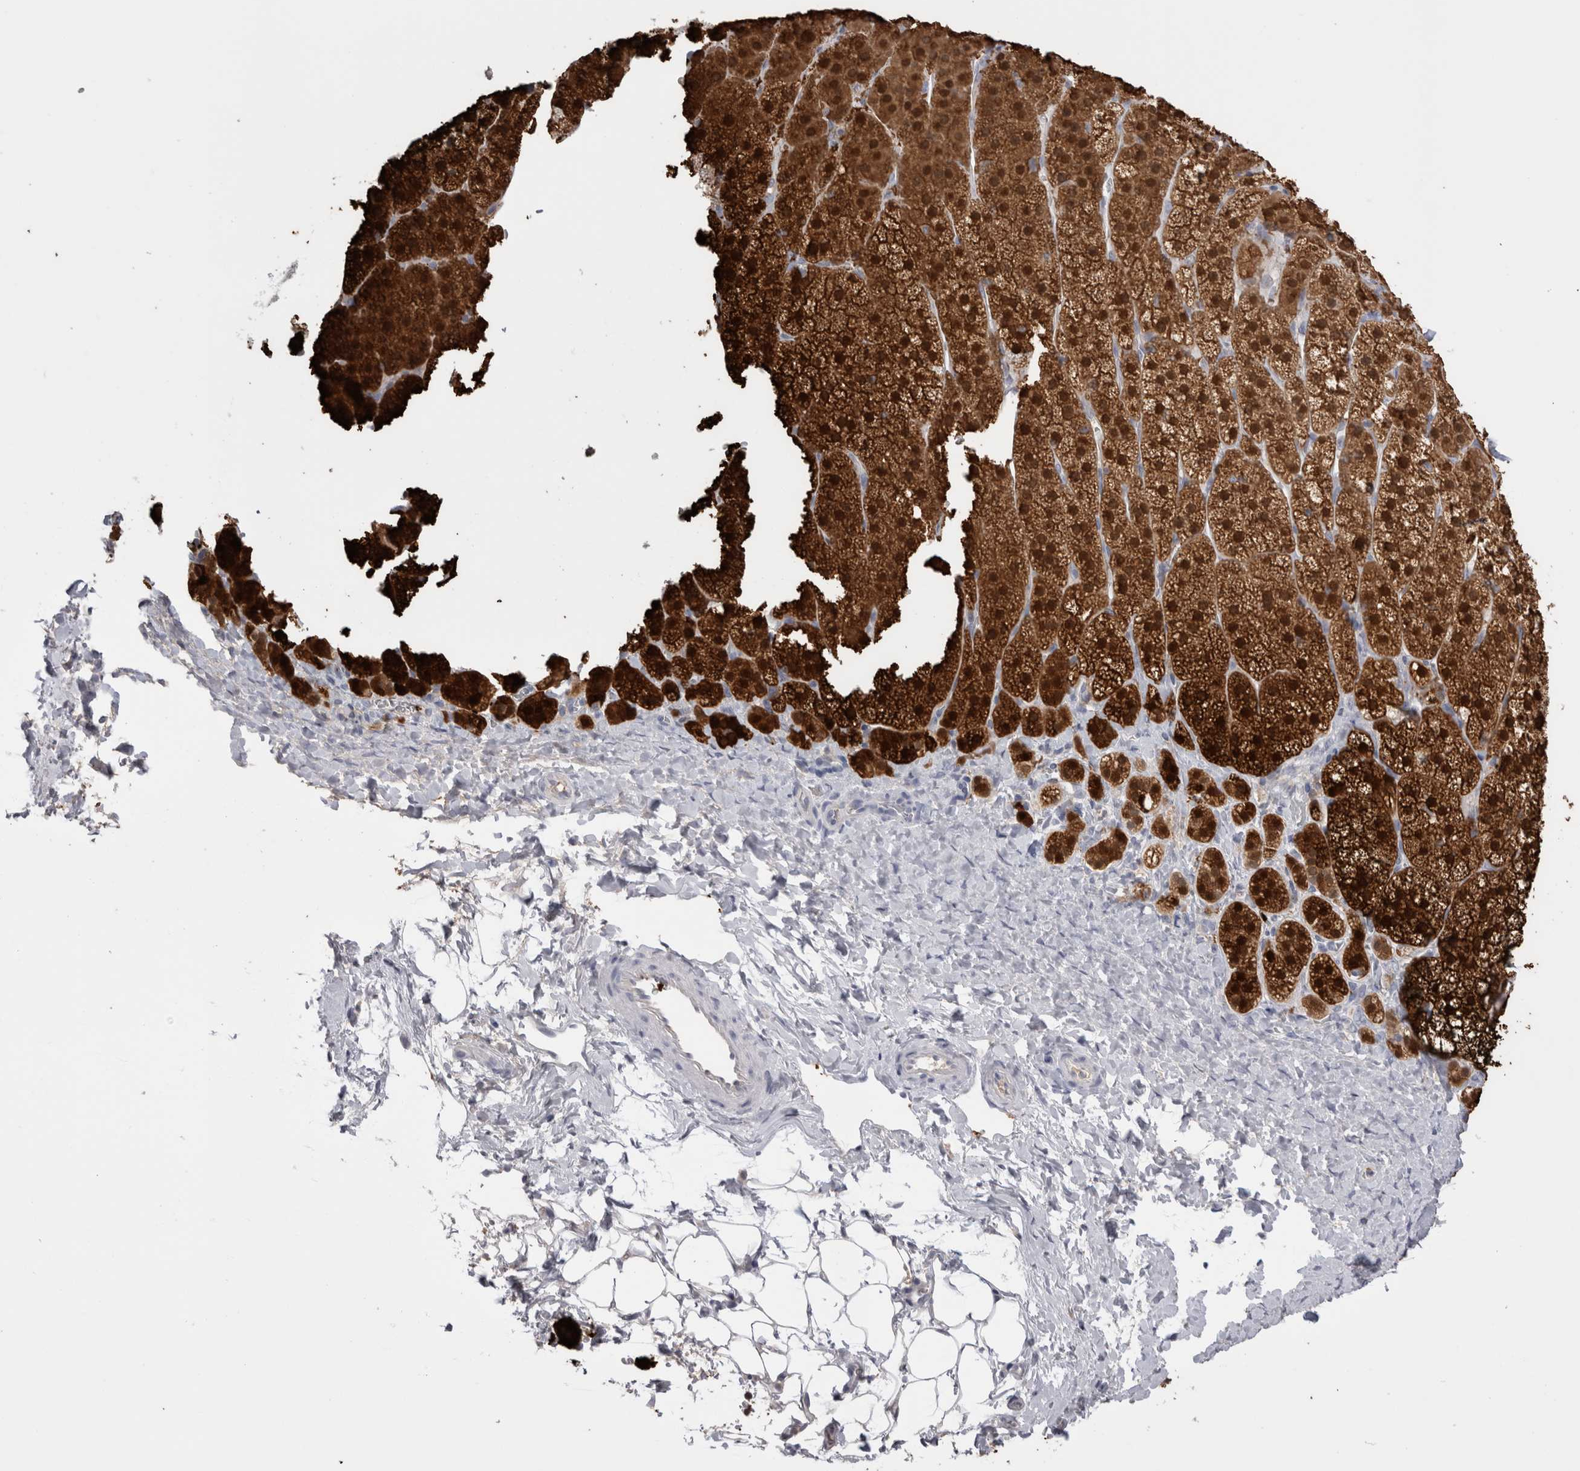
{"staining": {"intensity": "strong", "quantity": ">75%", "location": "cytoplasmic/membranous,nuclear"}, "tissue": "adrenal gland", "cell_type": "Glandular cells", "image_type": "normal", "snomed": [{"axis": "morphology", "description": "Normal tissue, NOS"}, {"axis": "topography", "description": "Adrenal gland"}], "caption": "High-power microscopy captured an immunohistochemistry (IHC) photomicrograph of benign adrenal gland, revealing strong cytoplasmic/membranous,nuclear staining in about >75% of glandular cells.", "gene": "SUCNR1", "patient": {"sex": "female", "age": 44}}